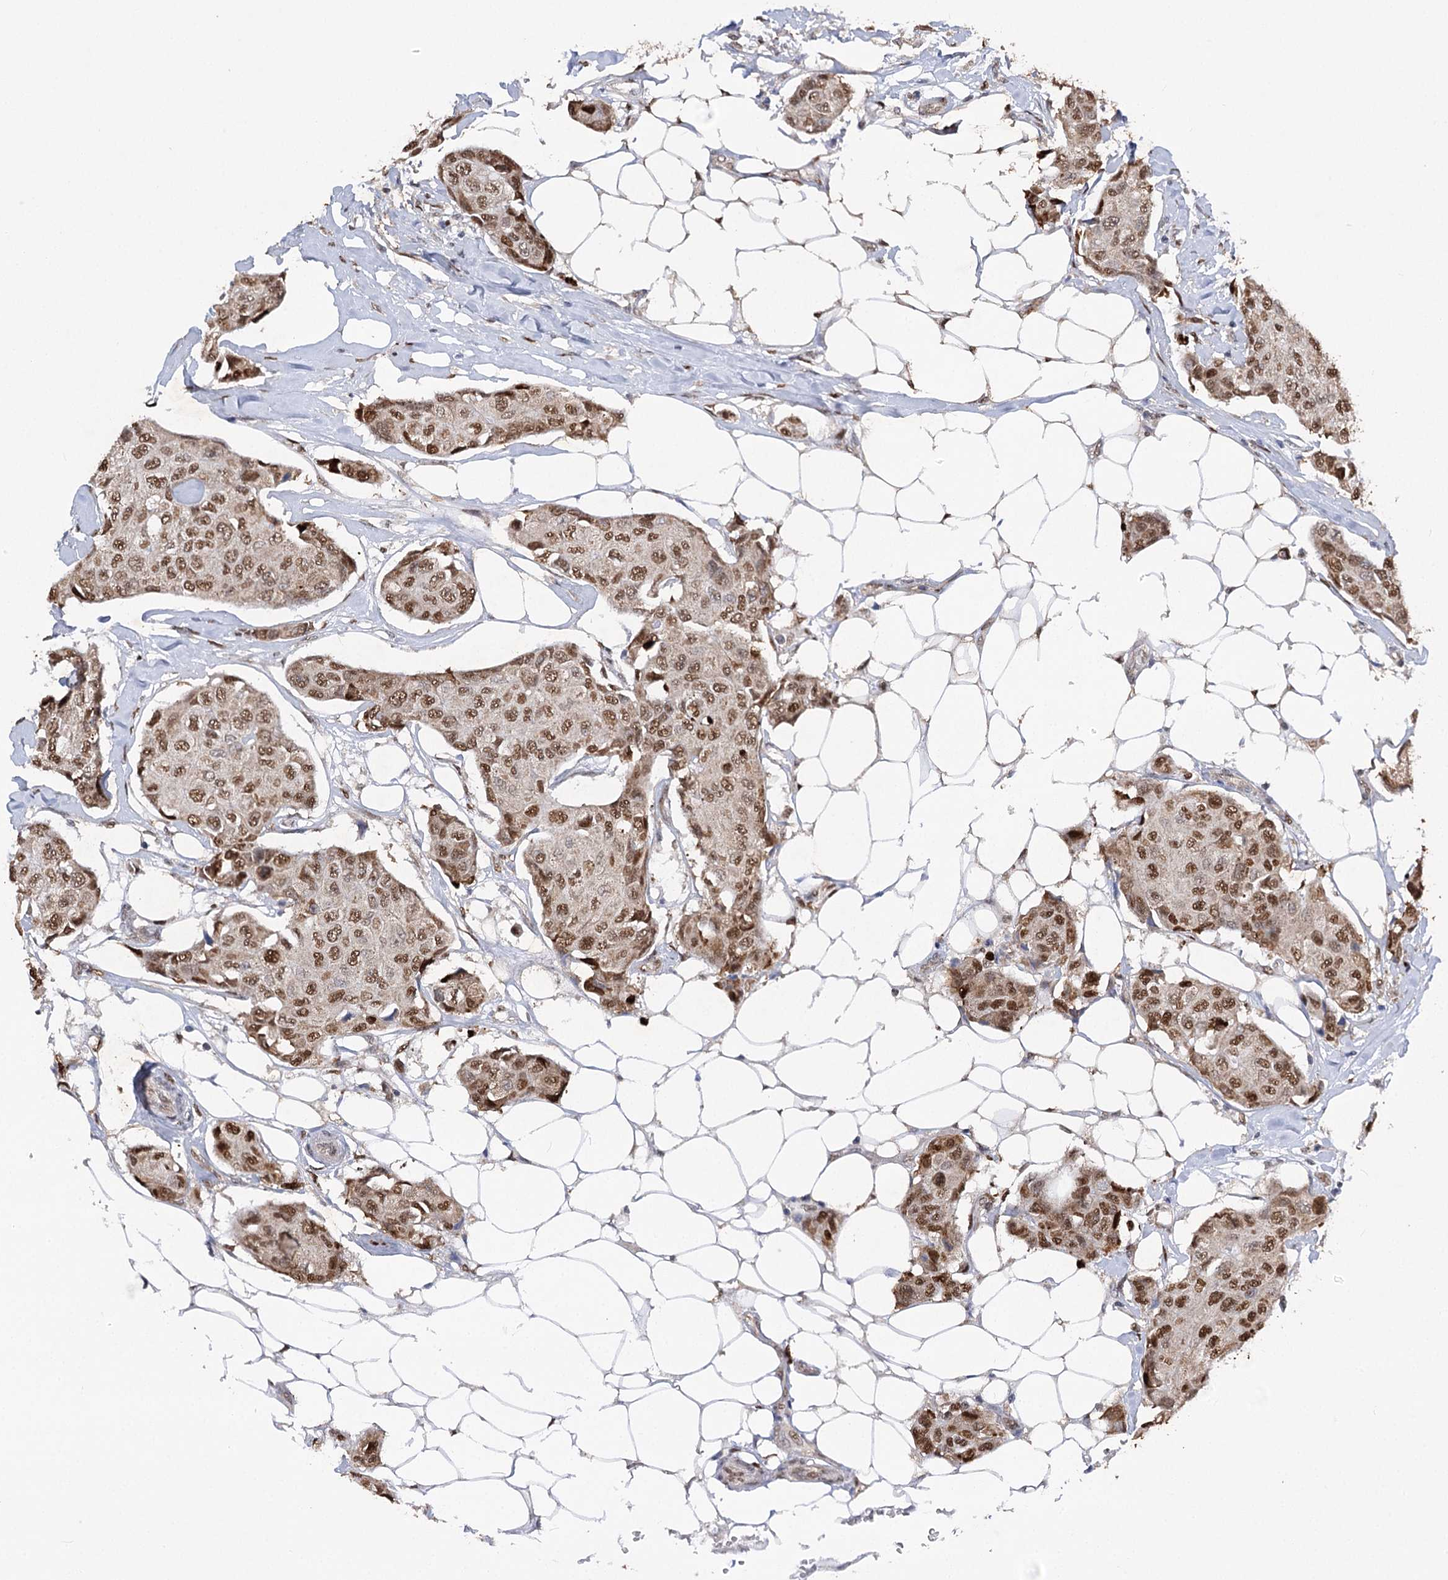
{"staining": {"intensity": "strong", "quantity": ">75%", "location": "nuclear"}, "tissue": "breast cancer", "cell_type": "Tumor cells", "image_type": "cancer", "snomed": [{"axis": "morphology", "description": "Duct carcinoma"}, {"axis": "topography", "description": "Breast"}], "caption": "Invasive ductal carcinoma (breast) stained with a protein marker displays strong staining in tumor cells.", "gene": "NFU1", "patient": {"sex": "female", "age": 80}}